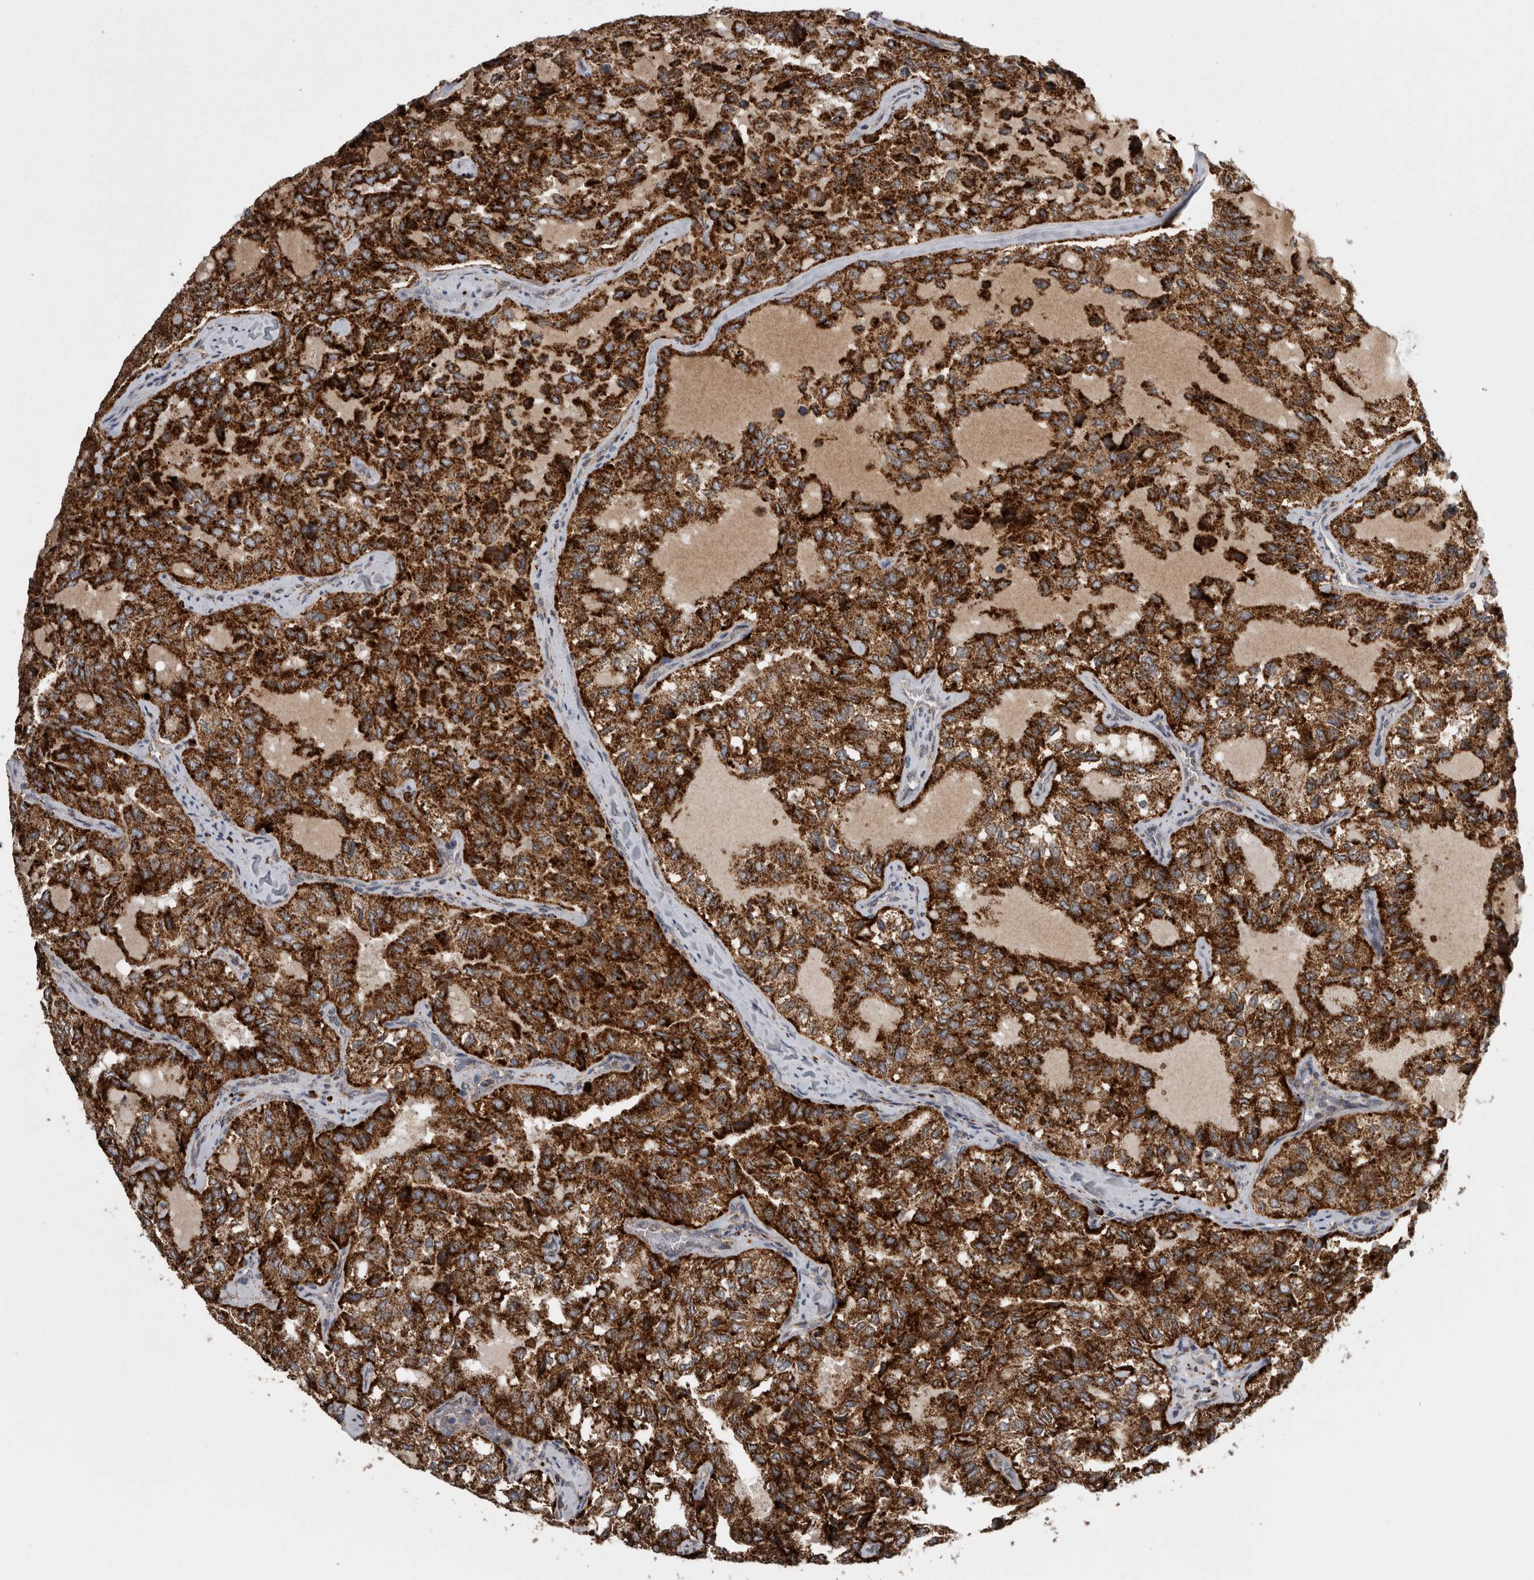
{"staining": {"intensity": "strong", "quantity": ">75%", "location": "cytoplasmic/membranous"}, "tissue": "thyroid cancer", "cell_type": "Tumor cells", "image_type": "cancer", "snomed": [{"axis": "morphology", "description": "Follicular adenoma carcinoma, NOS"}, {"axis": "topography", "description": "Thyroid gland"}], "caption": "Protein positivity by immunohistochemistry displays strong cytoplasmic/membranous positivity in approximately >75% of tumor cells in thyroid cancer.", "gene": "CTSZ", "patient": {"sex": "male", "age": 75}}